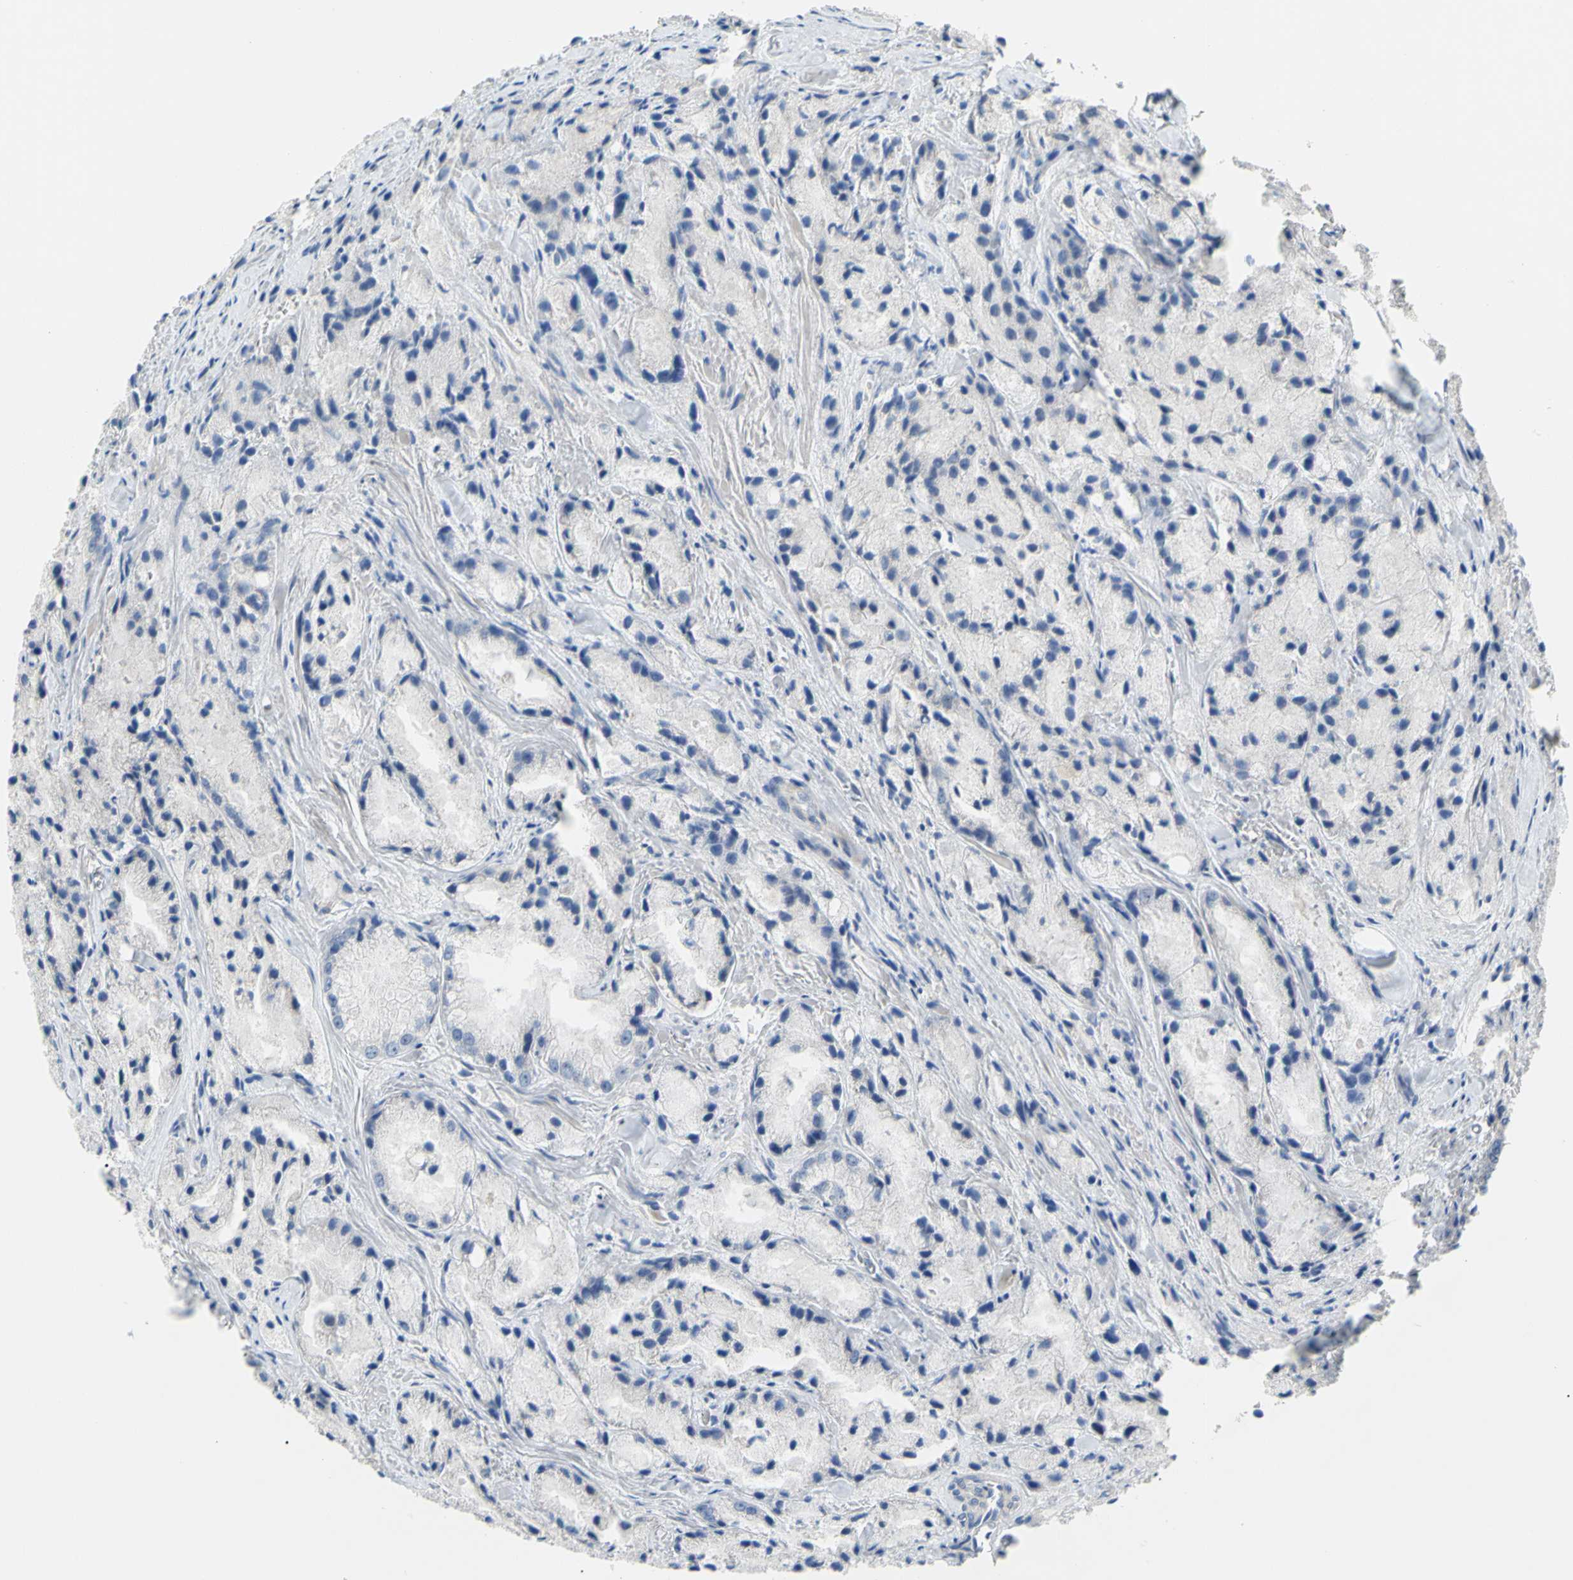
{"staining": {"intensity": "negative", "quantity": "none", "location": "none"}, "tissue": "prostate cancer", "cell_type": "Tumor cells", "image_type": "cancer", "snomed": [{"axis": "morphology", "description": "Adenocarcinoma, Low grade"}, {"axis": "topography", "description": "Prostate"}], "caption": "Immunohistochemical staining of human prostate low-grade adenocarcinoma exhibits no significant expression in tumor cells. (DAB (3,3'-diaminobenzidine) IHC, high magnification).", "gene": "TMEM59L", "patient": {"sex": "male", "age": 64}}